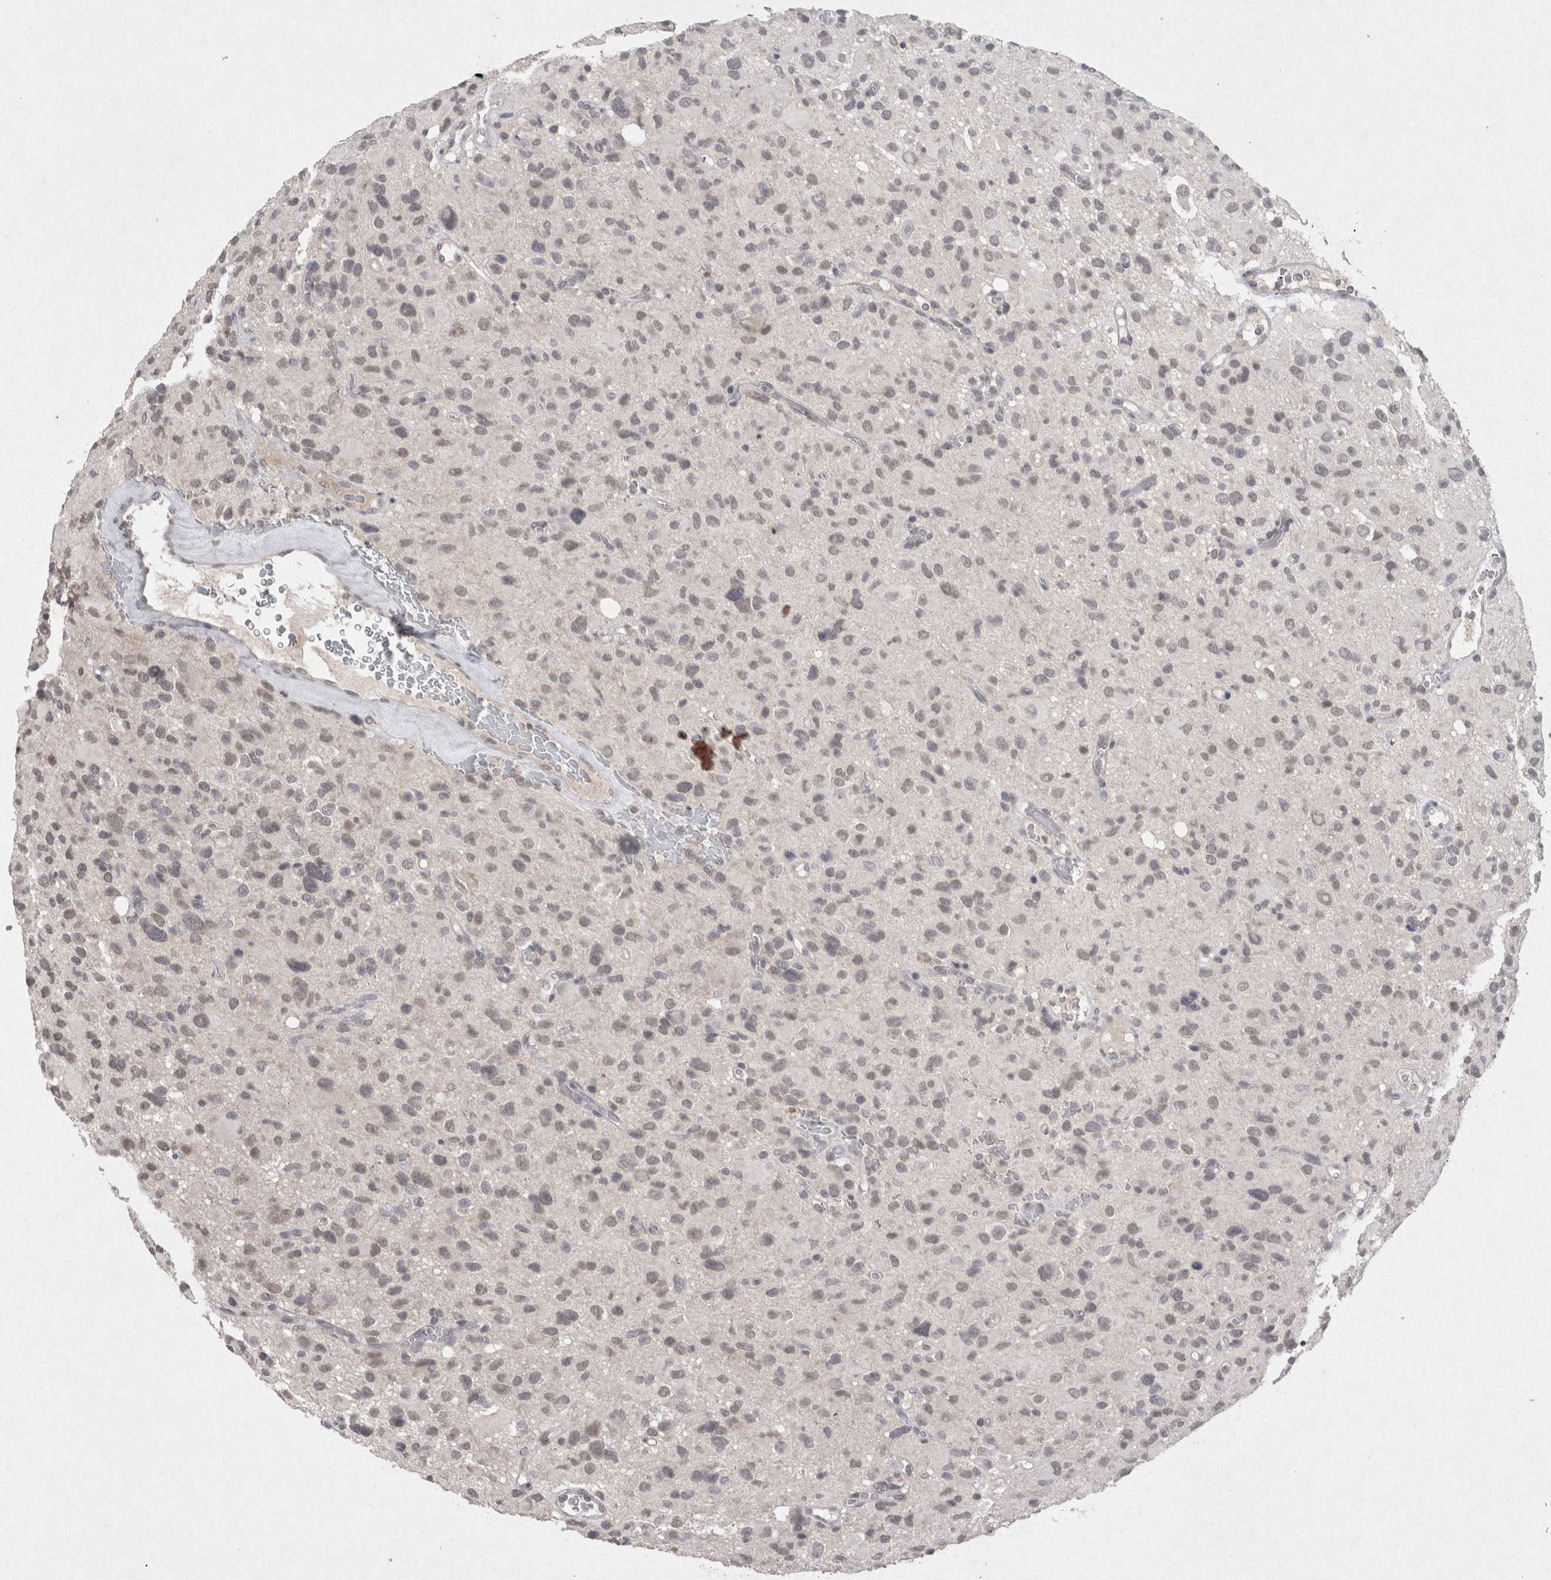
{"staining": {"intensity": "negative", "quantity": "none", "location": "none"}, "tissue": "glioma", "cell_type": "Tumor cells", "image_type": "cancer", "snomed": [{"axis": "morphology", "description": "Glioma, malignant, High grade"}, {"axis": "topography", "description": "Brain"}], "caption": "A high-resolution histopathology image shows IHC staining of glioma, which shows no significant staining in tumor cells.", "gene": "LYVE1", "patient": {"sex": "male", "age": 48}}